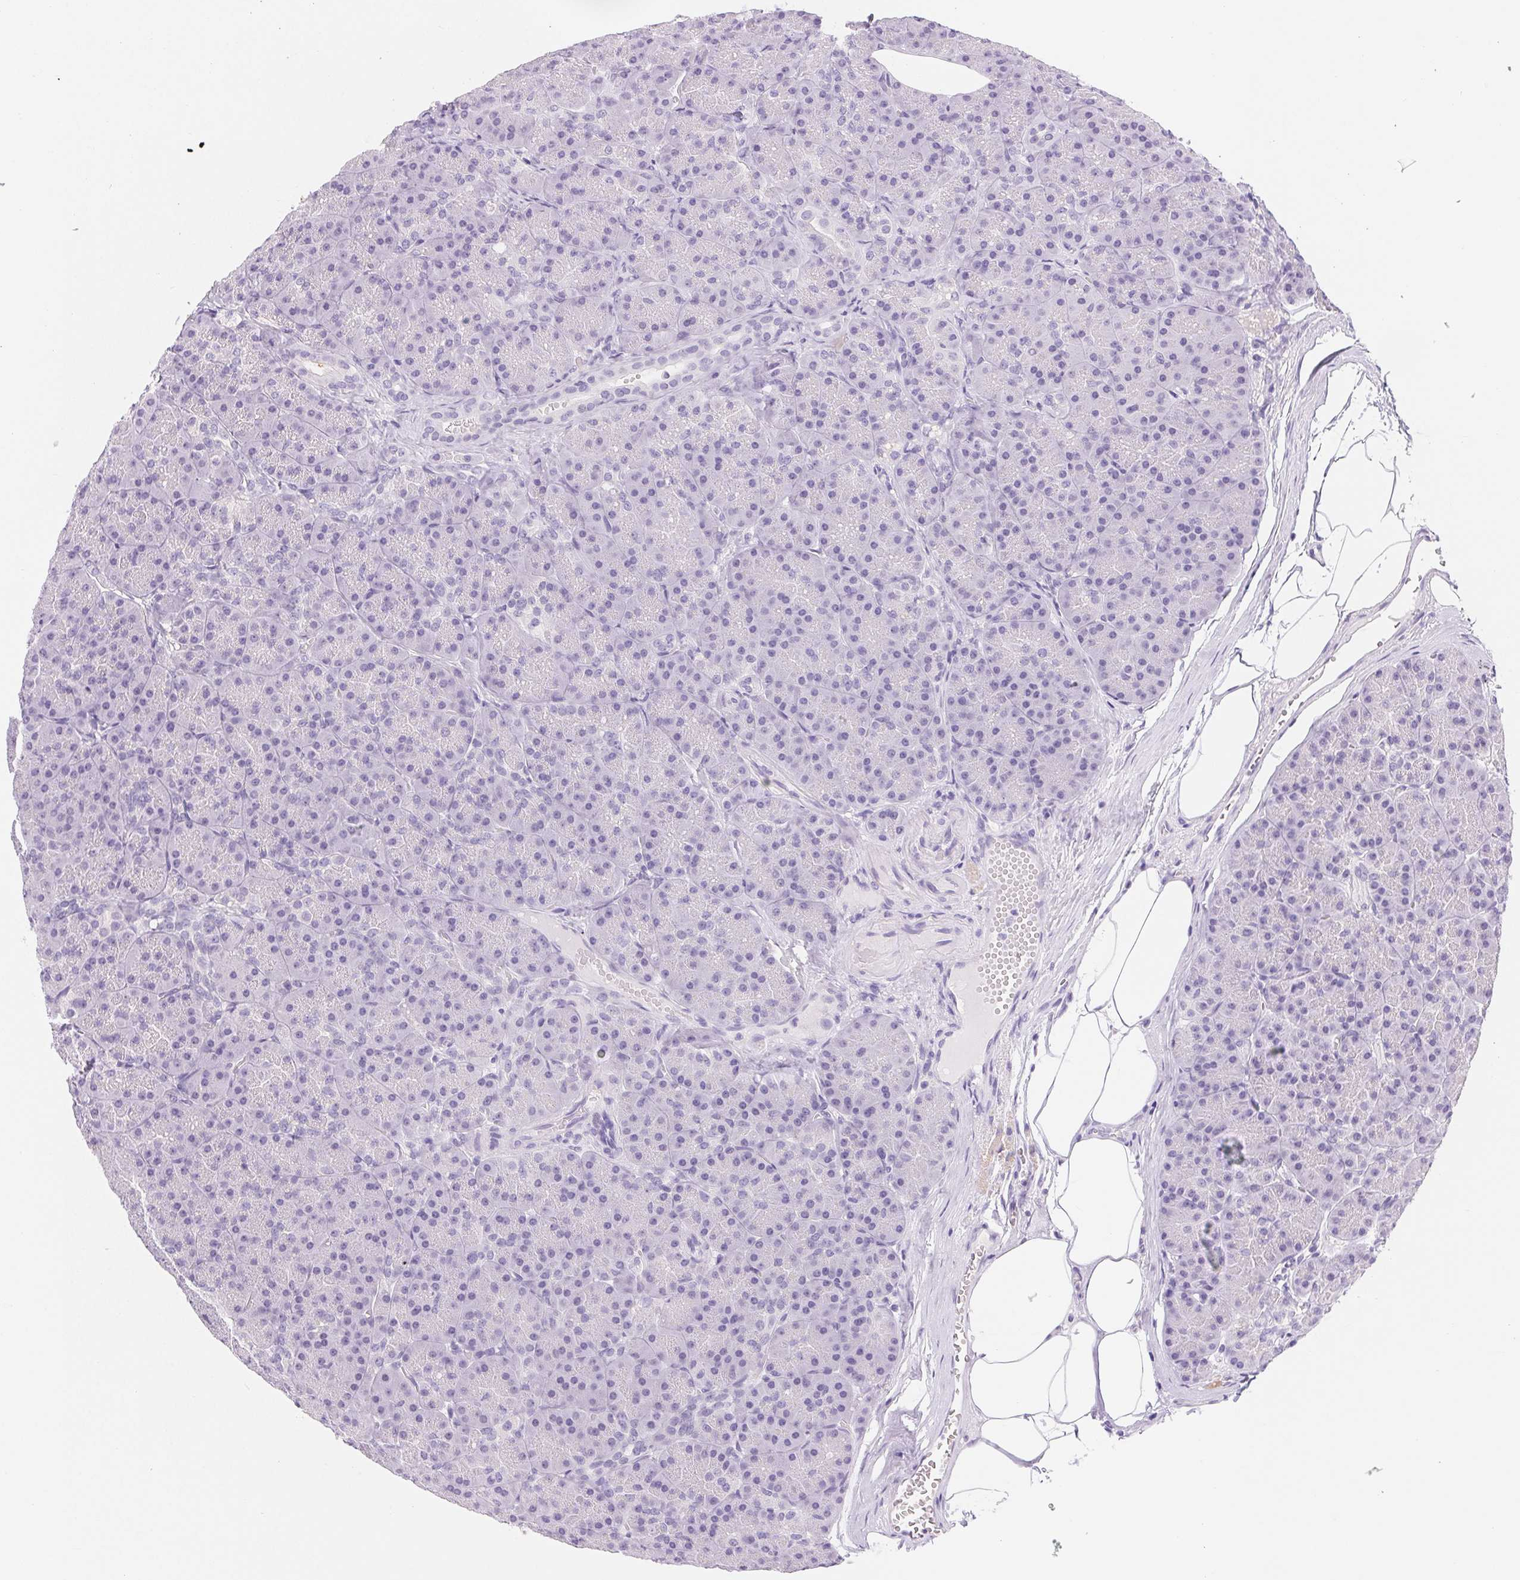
{"staining": {"intensity": "negative", "quantity": "none", "location": "none"}, "tissue": "pancreas", "cell_type": "Exocrine glandular cells", "image_type": "normal", "snomed": [{"axis": "morphology", "description": "Normal tissue, NOS"}, {"axis": "topography", "description": "Pancreas"}], "caption": "This is a micrograph of immunohistochemistry (IHC) staining of unremarkable pancreas, which shows no staining in exocrine glandular cells. (Immunohistochemistry, brightfield microscopy, high magnification).", "gene": "ASGR2", "patient": {"sex": "male", "age": 57}}